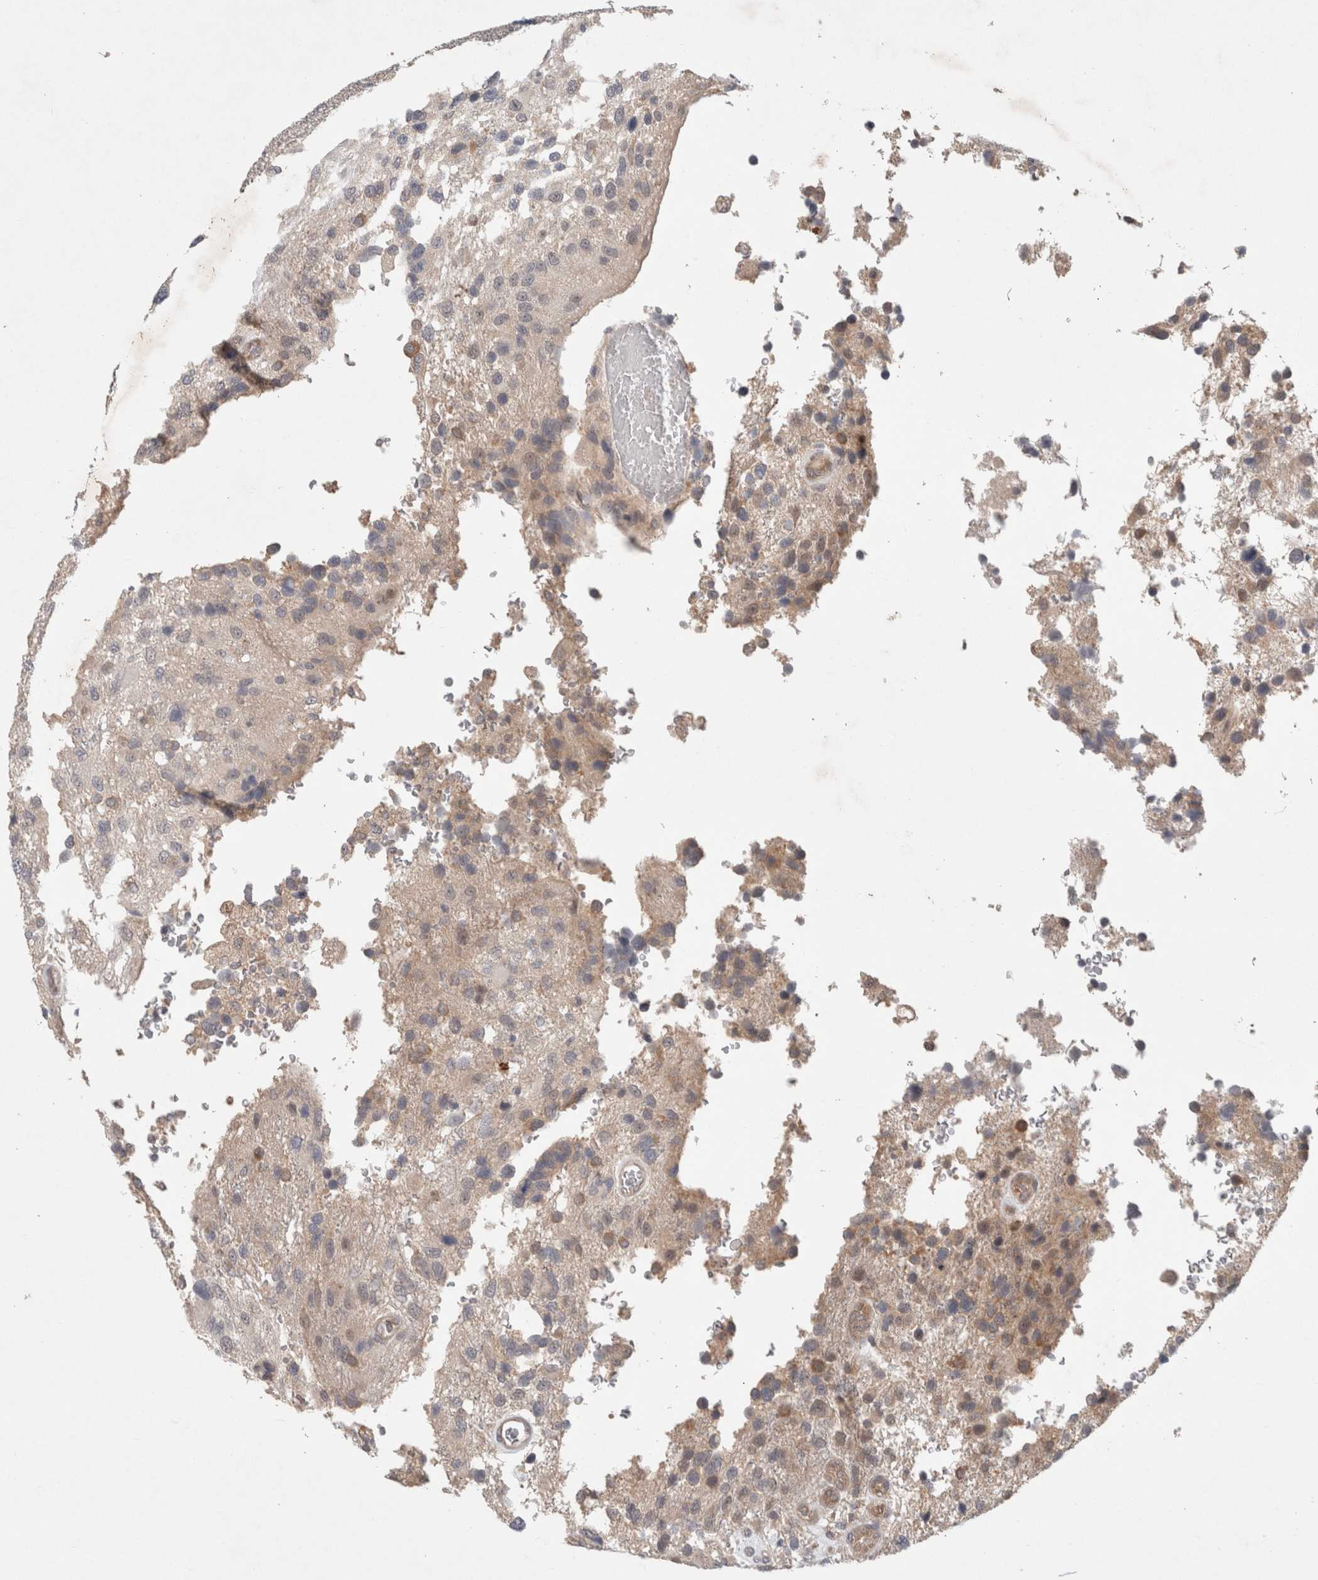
{"staining": {"intensity": "weak", "quantity": "<25%", "location": "cytoplasmic/membranous"}, "tissue": "glioma", "cell_type": "Tumor cells", "image_type": "cancer", "snomed": [{"axis": "morphology", "description": "Glioma, malignant, High grade"}, {"axis": "topography", "description": "Brain"}], "caption": "Micrograph shows no protein positivity in tumor cells of malignant glioma (high-grade) tissue.", "gene": "RASAL2", "patient": {"sex": "female", "age": 58}}